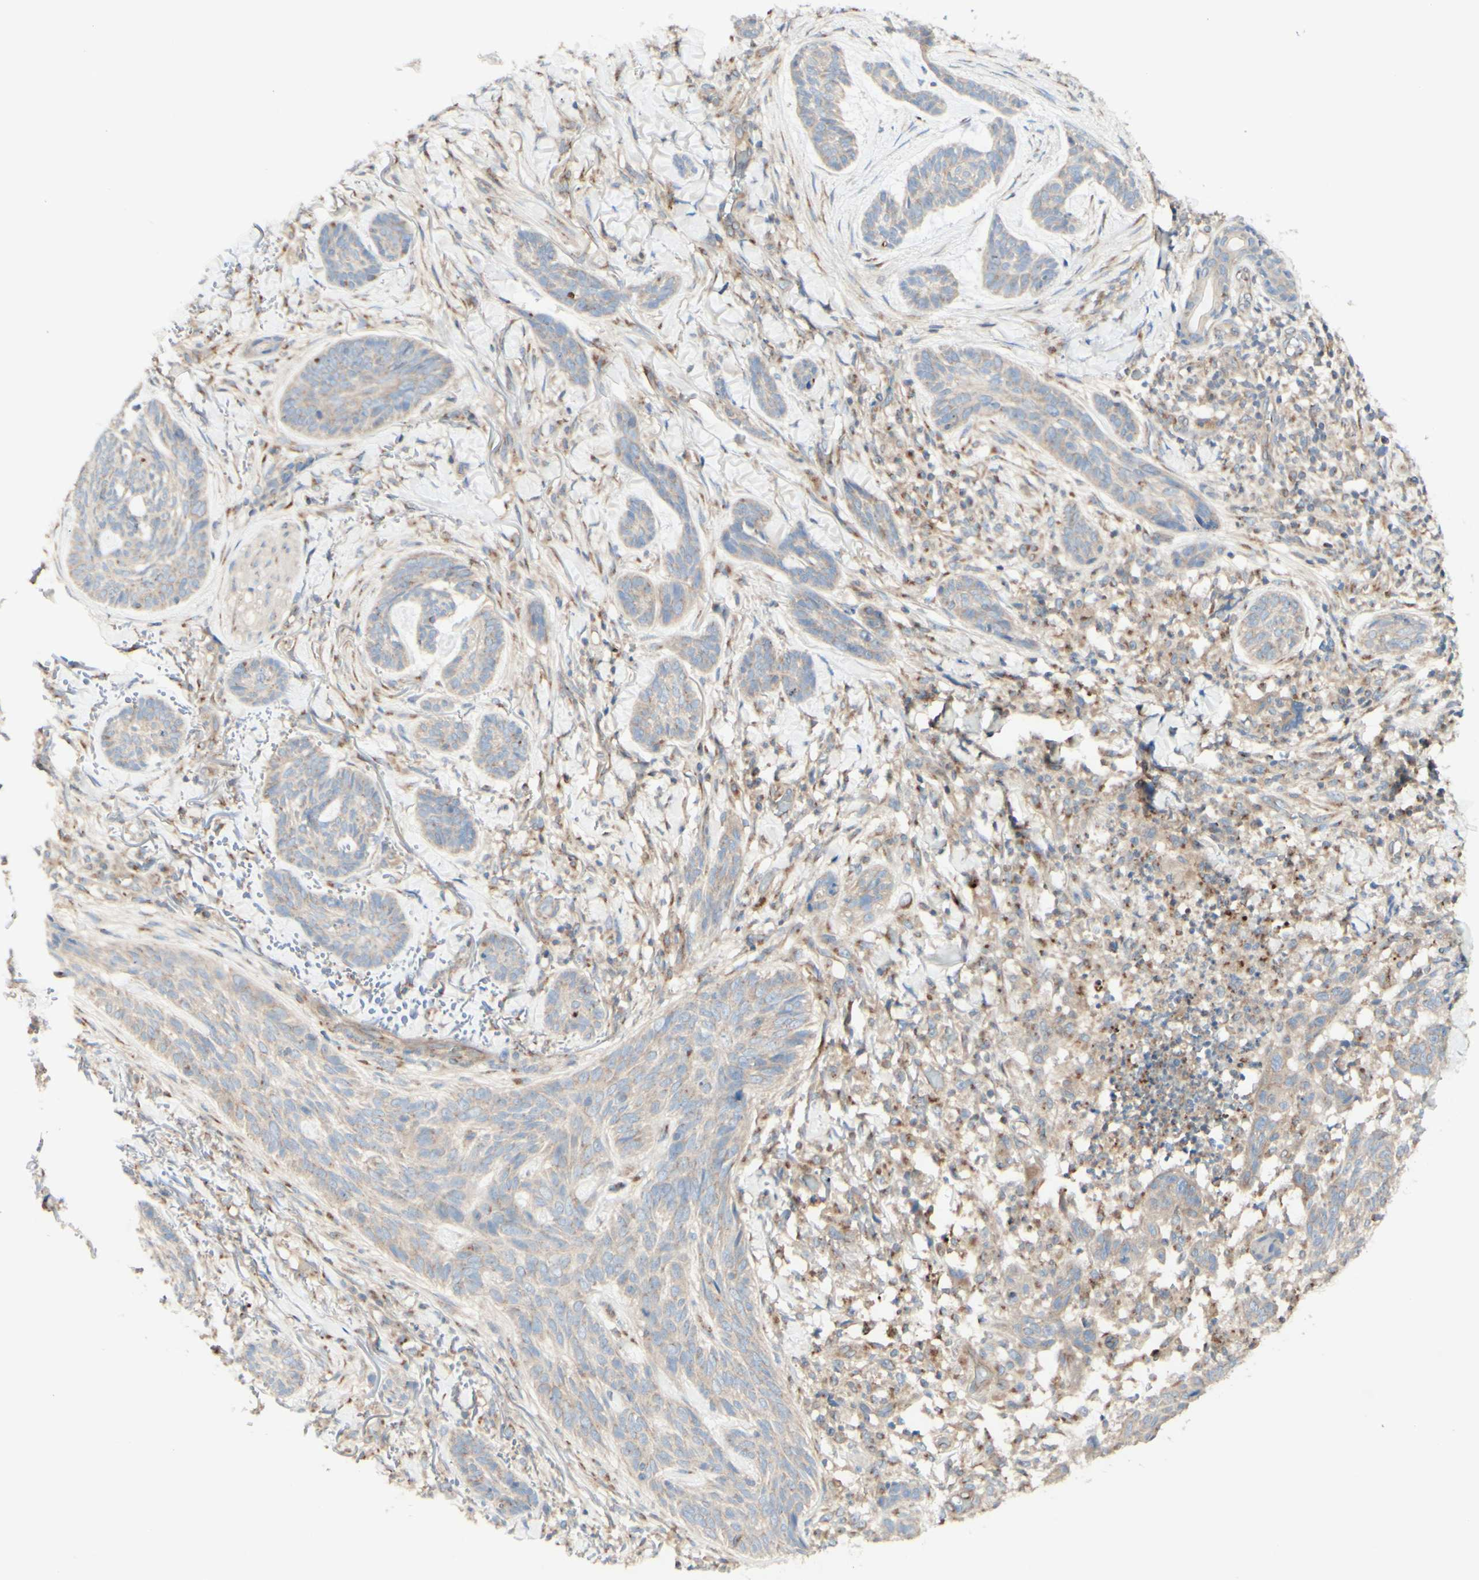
{"staining": {"intensity": "weak", "quantity": ">75%", "location": "cytoplasmic/membranous"}, "tissue": "skin cancer", "cell_type": "Tumor cells", "image_type": "cancer", "snomed": [{"axis": "morphology", "description": "Basal cell carcinoma"}, {"axis": "topography", "description": "Skin"}], "caption": "The image reveals a brown stain indicating the presence of a protein in the cytoplasmic/membranous of tumor cells in skin cancer (basal cell carcinoma). The protein of interest is shown in brown color, while the nuclei are stained blue.", "gene": "MTM1", "patient": {"sex": "male", "age": 43}}